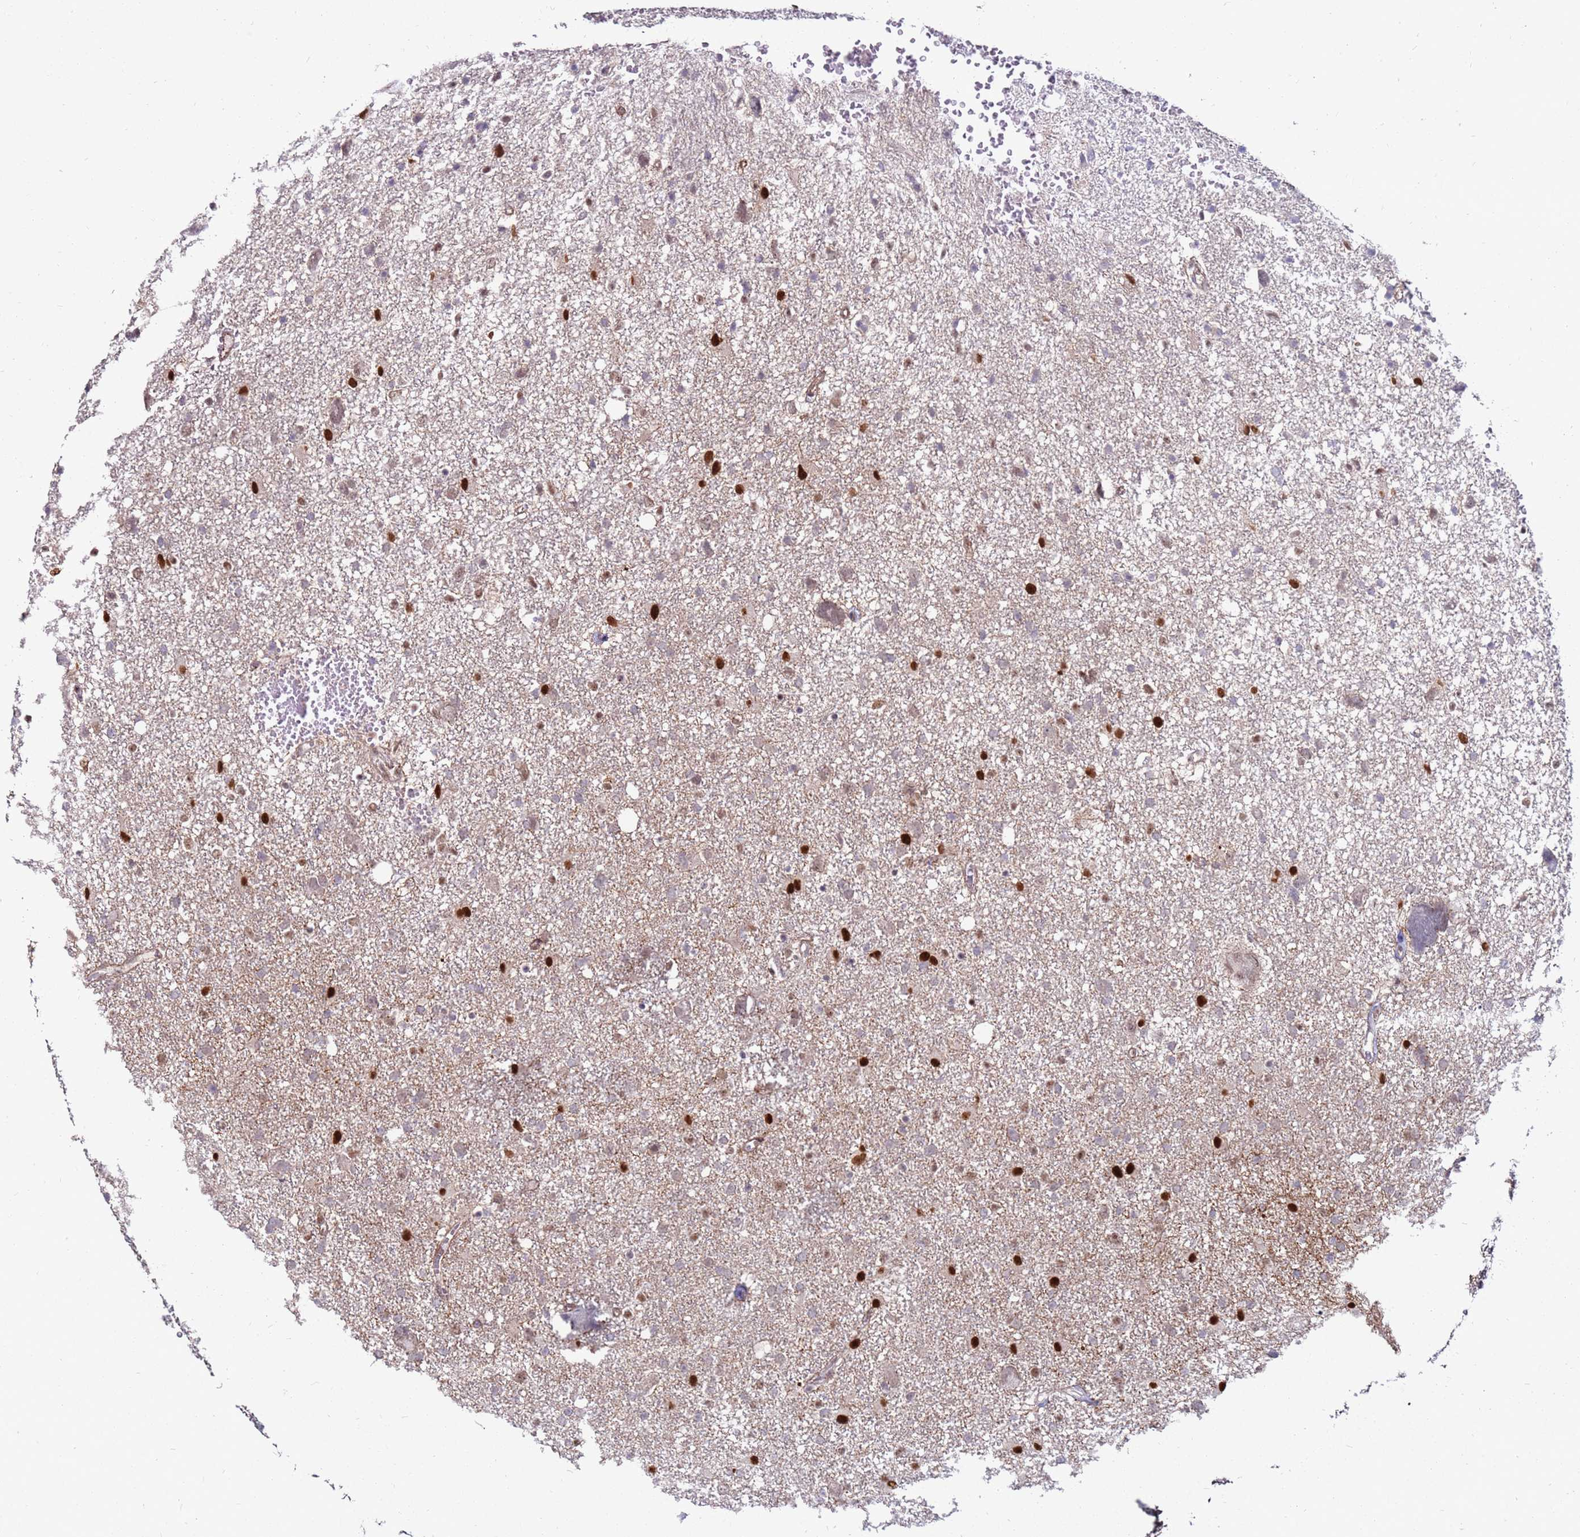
{"staining": {"intensity": "strong", "quantity": "<25%", "location": "nuclear"}, "tissue": "glioma", "cell_type": "Tumor cells", "image_type": "cancer", "snomed": [{"axis": "morphology", "description": "Glioma, malignant, High grade"}, {"axis": "topography", "description": "Brain"}], "caption": "This image reveals glioma stained with immunohistochemistry (IHC) to label a protein in brown. The nuclear of tumor cells show strong positivity for the protein. Nuclei are counter-stained blue.", "gene": "KPNA4", "patient": {"sex": "male", "age": 61}}